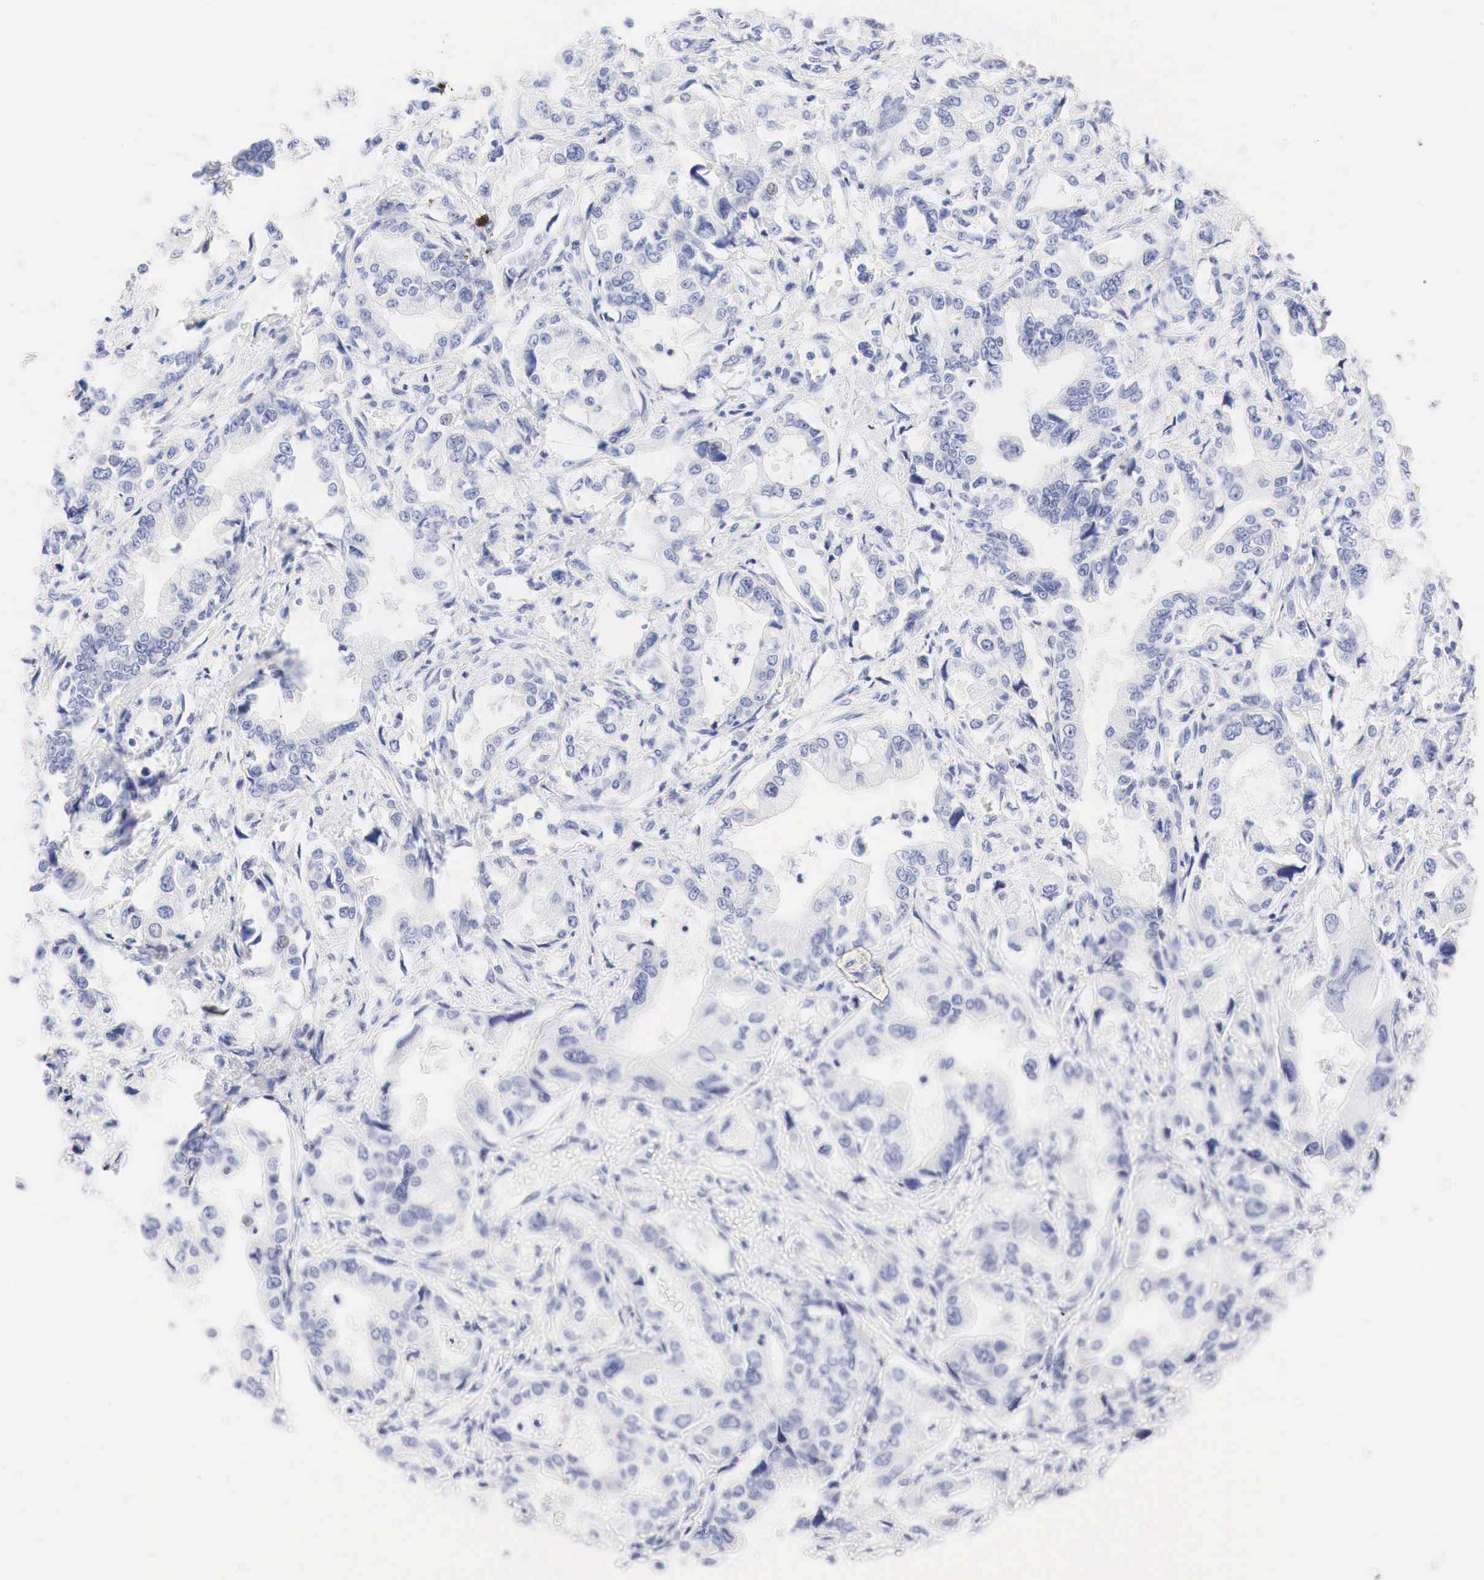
{"staining": {"intensity": "negative", "quantity": "none", "location": "none"}, "tissue": "stomach cancer", "cell_type": "Tumor cells", "image_type": "cancer", "snomed": [{"axis": "morphology", "description": "Adenocarcinoma, NOS"}, {"axis": "topography", "description": "Pancreas"}, {"axis": "topography", "description": "Stomach, upper"}], "caption": "A high-resolution micrograph shows immunohistochemistry staining of stomach cancer (adenocarcinoma), which exhibits no significant staining in tumor cells.", "gene": "NKX2-1", "patient": {"sex": "male", "age": 77}}